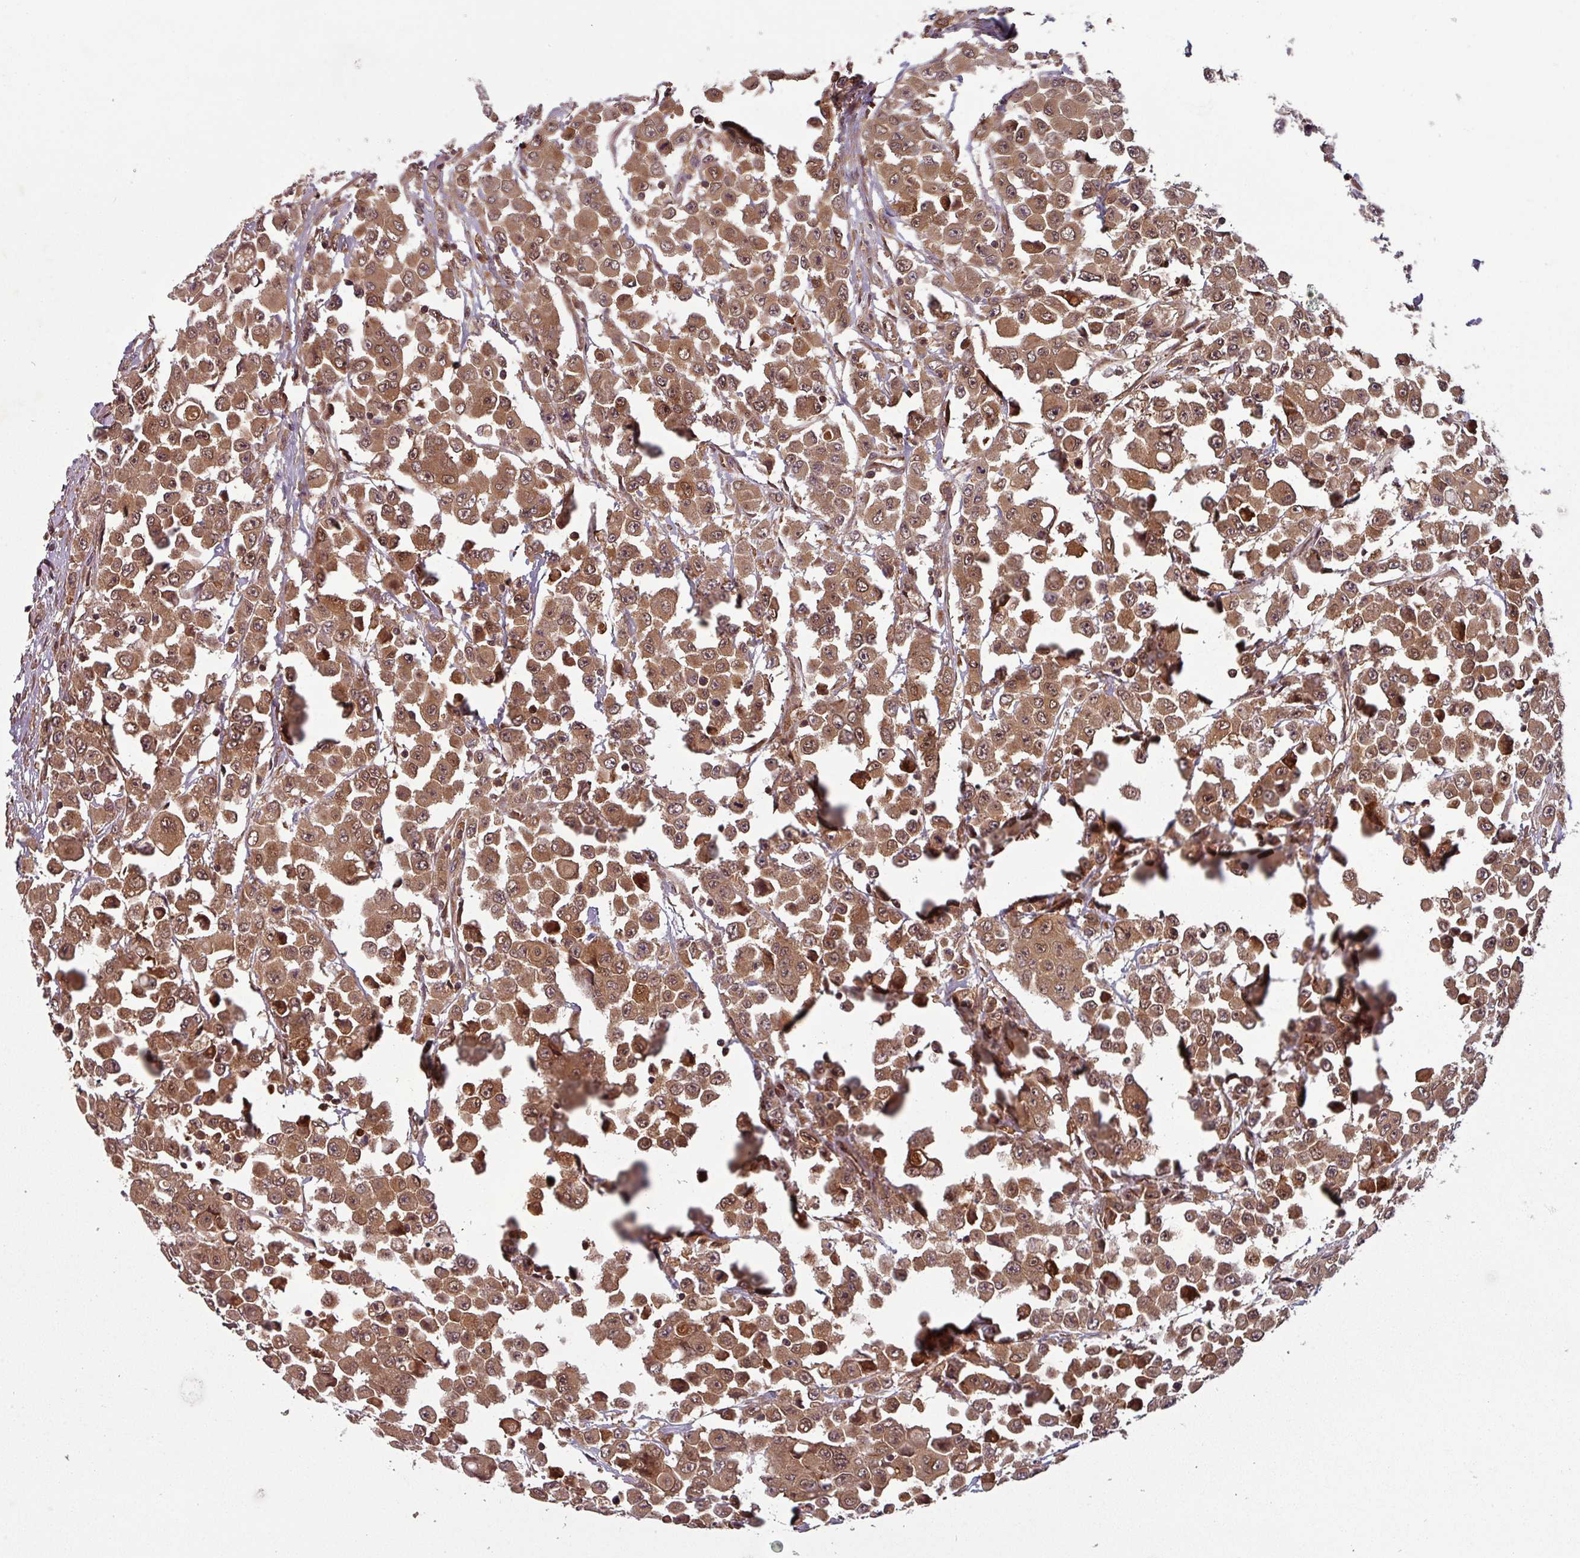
{"staining": {"intensity": "moderate", "quantity": ">75%", "location": "cytoplasmic/membranous,nuclear"}, "tissue": "colorectal cancer", "cell_type": "Tumor cells", "image_type": "cancer", "snomed": [{"axis": "morphology", "description": "Adenocarcinoma, NOS"}, {"axis": "topography", "description": "Colon"}], "caption": "Colorectal cancer stained with a protein marker reveals moderate staining in tumor cells.", "gene": "GSKIP", "patient": {"sex": "male", "age": 51}}